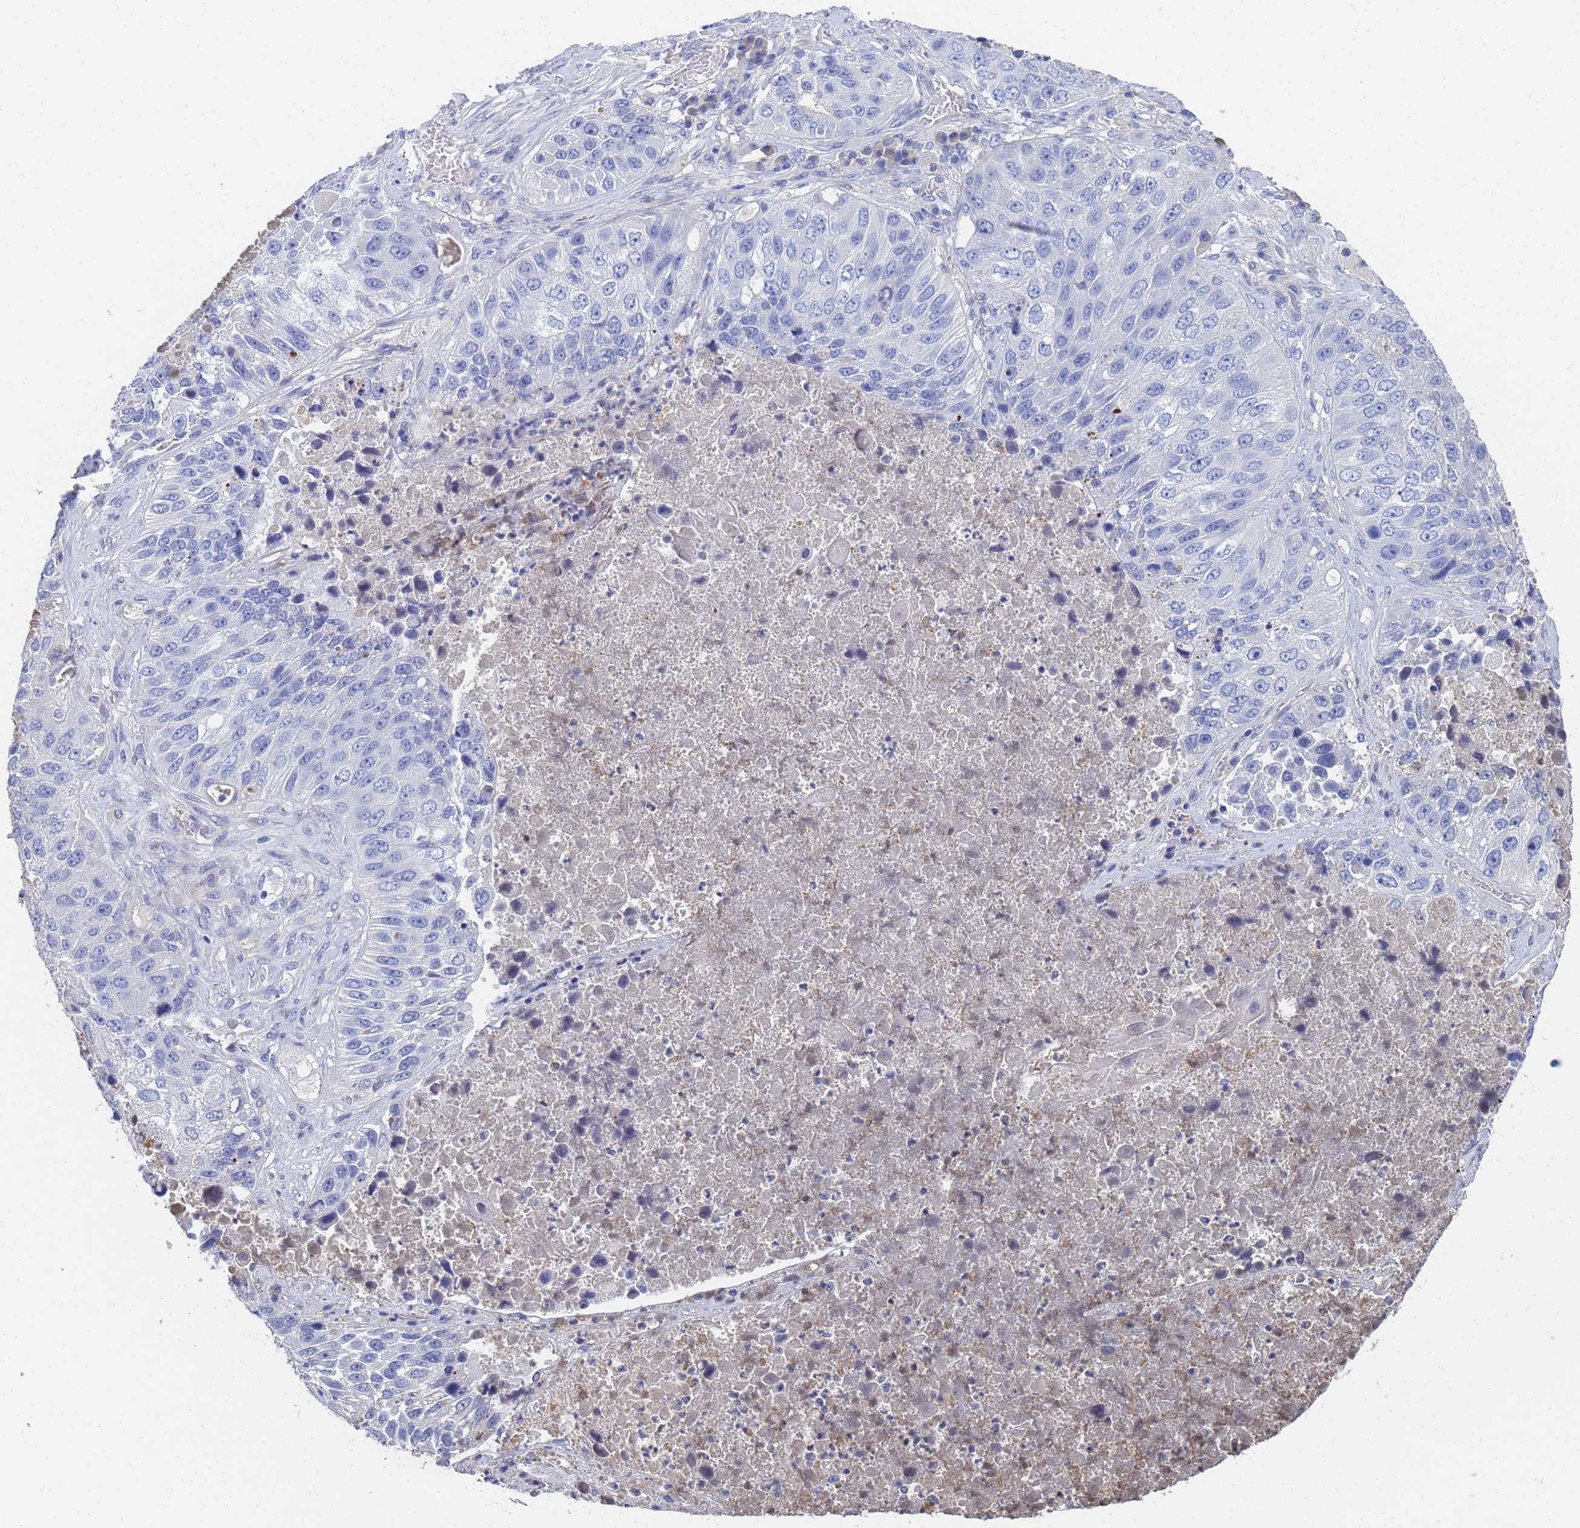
{"staining": {"intensity": "negative", "quantity": "none", "location": "none"}, "tissue": "lung cancer", "cell_type": "Tumor cells", "image_type": "cancer", "snomed": [{"axis": "morphology", "description": "Squamous cell carcinoma, NOS"}, {"axis": "topography", "description": "Lung"}], "caption": "IHC photomicrograph of neoplastic tissue: squamous cell carcinoma (lung) stained with DAB demonstrates no significant protein positivity in tumor cells. The staining is performed using DAB brown chromogen with nuclei counter-stained in using hematoxylin.", "gene": "LBX2", "patient": {"sex": "male", "age": 61}}